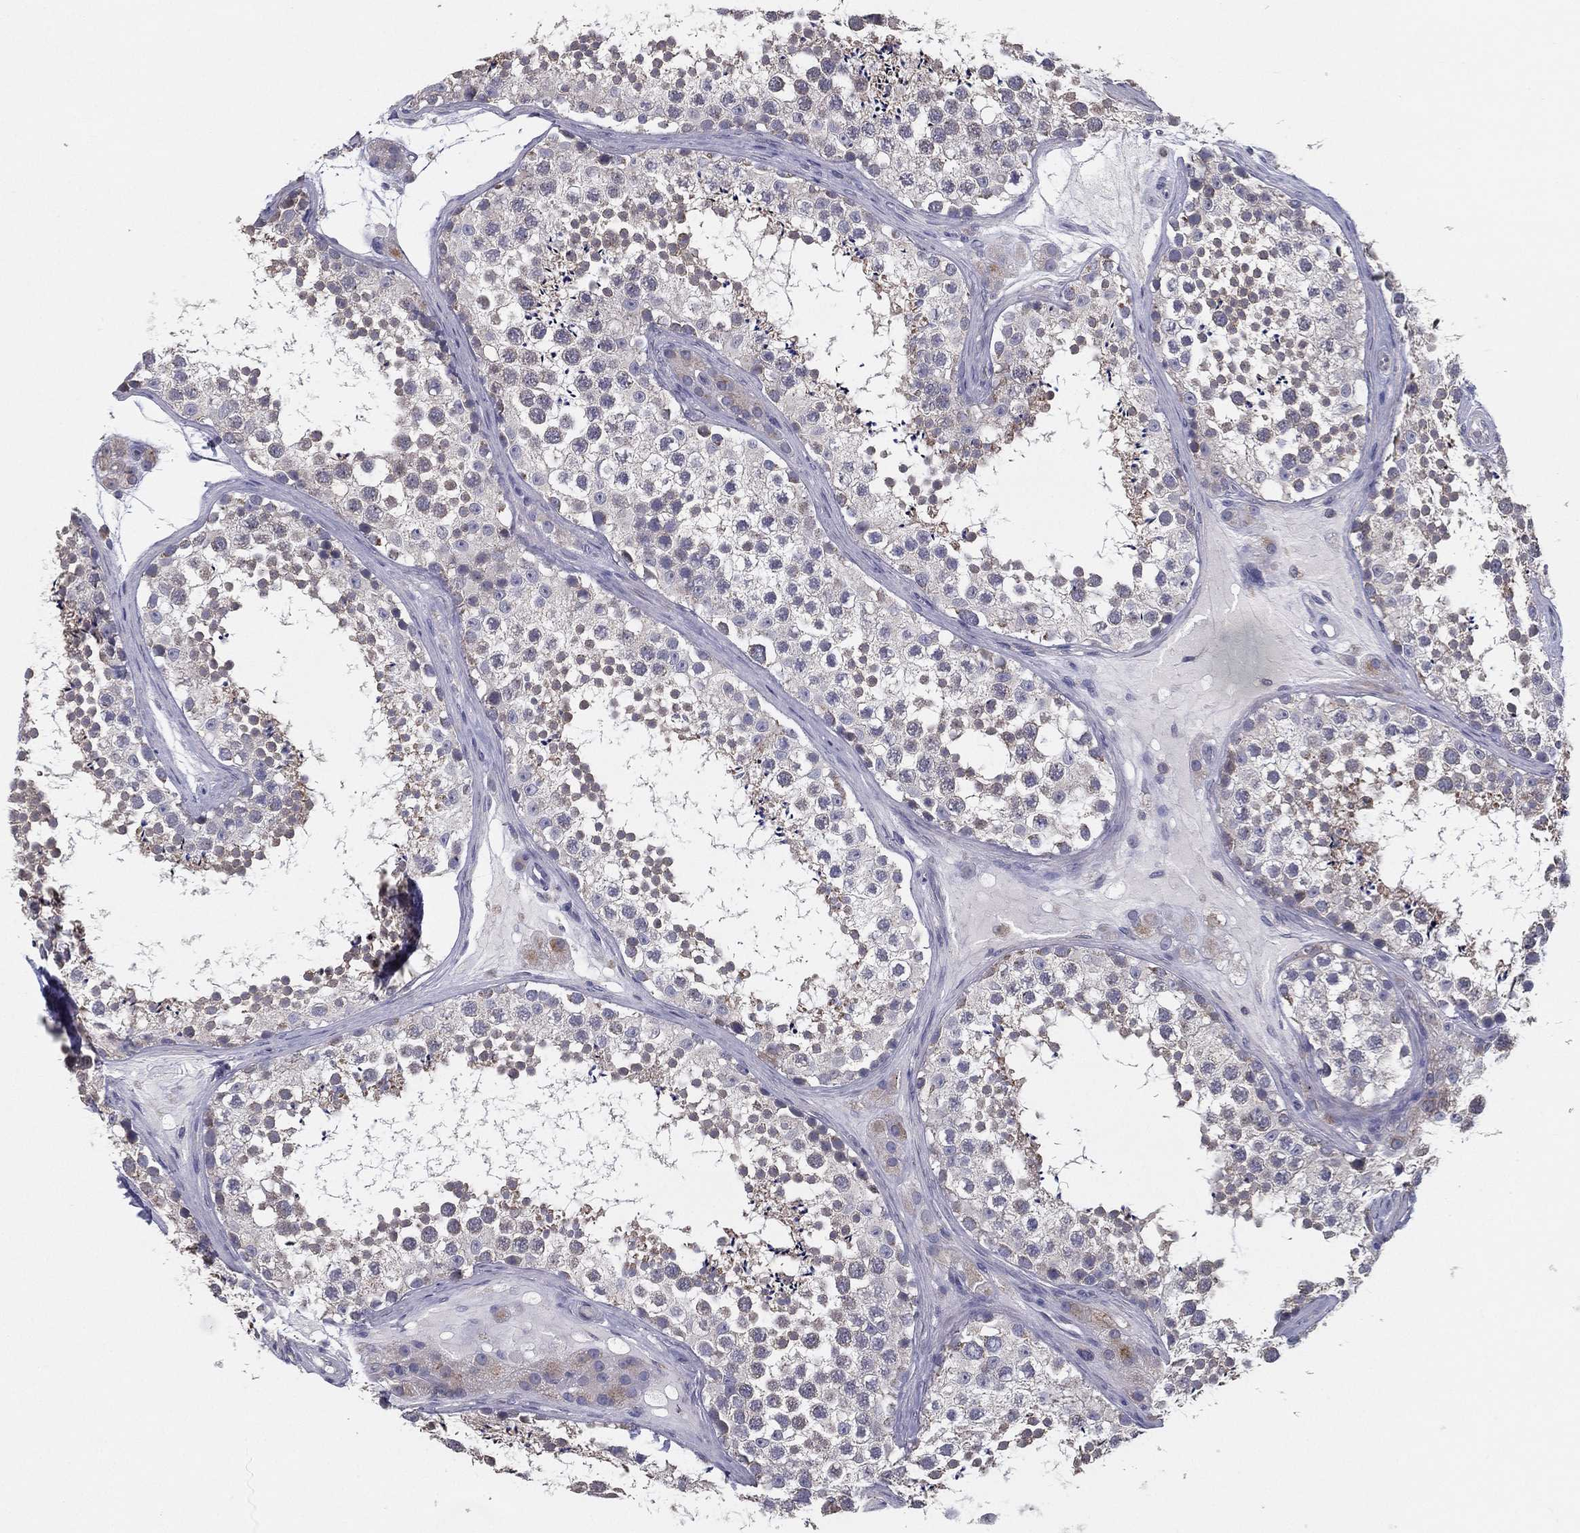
{"staining": {"intensity": "moderate", "quantity": "<25%", "location": "cytoplasmic/membranous"}, "tissue": "testis", "cell_type": "Cells in seminiferous ducts", "image_type": "normal", "snomed": [{"axis": "morphology", "description": "Normal tissue, NOS"}, {"axis": "topography", "description": "Testis"}], "caption": "Immunohistochemistry photomicrograph of unremarkable testis stained for a protein (brown), which exhibits low levels of moderate cytoplasmic/membranous expression in approximately <25% of cells in seminiferous ducts.", "gene": "PCSK1", "patient": {"sex": "male", "age": 41}}